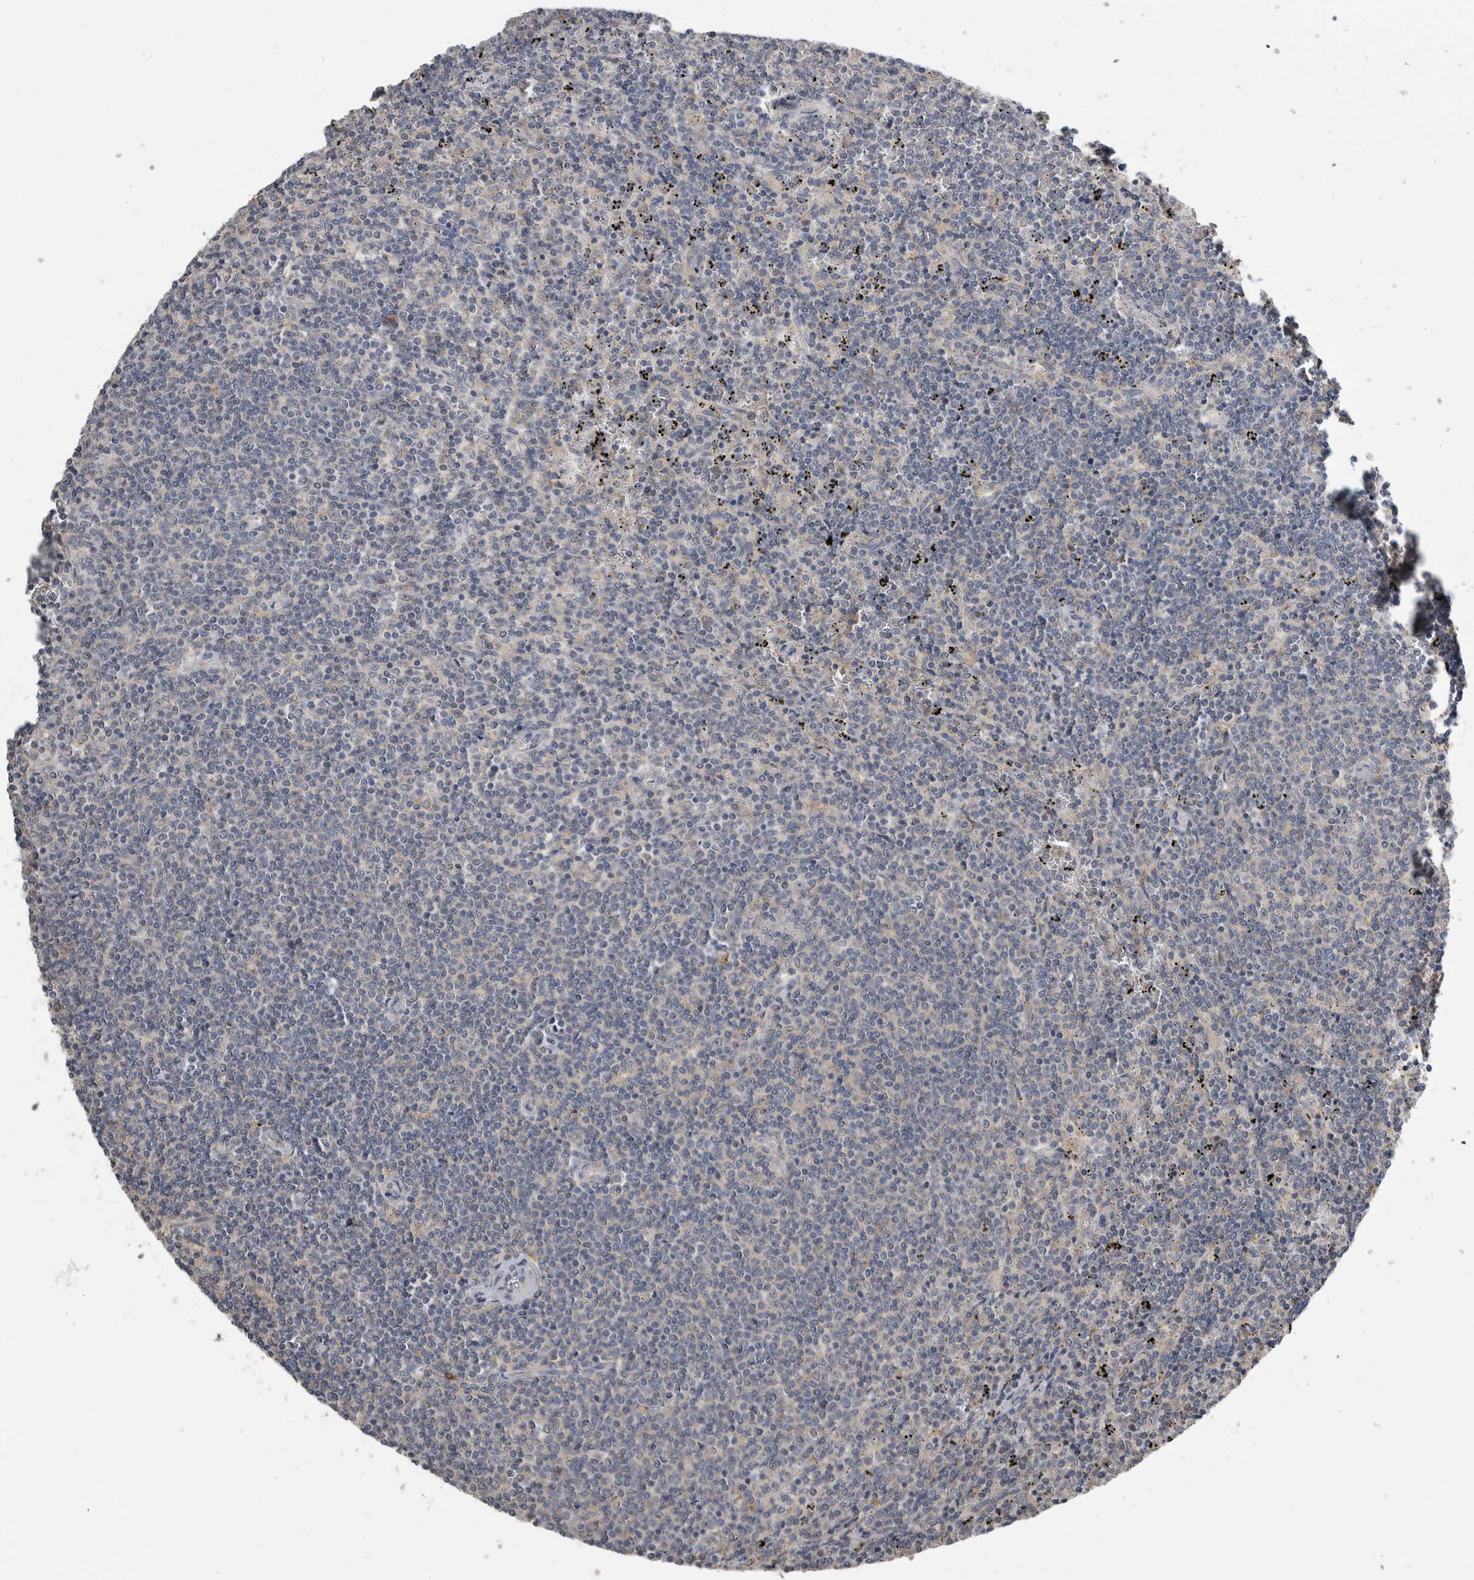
{"staining": {"intensity": "negative", "quantity": "none", "location": "none"}, "tissue": "lymphoma", "cell_type": "Tumor cells", "image_type": "cancer", "snomed": [{"axis": "morphology", "description": "Malignant lymphoma, non-Hodgkin's type, Low grade"}, {"axis": "topography", "description": "Spleen"}], "caption": "The histopathology image shows no staining of tumor cells in malignant lymphoma, non-Hodgkin's type (low-grade).", "gene": "ANXA13", "patient": {"sex": "female", "age": 50}}